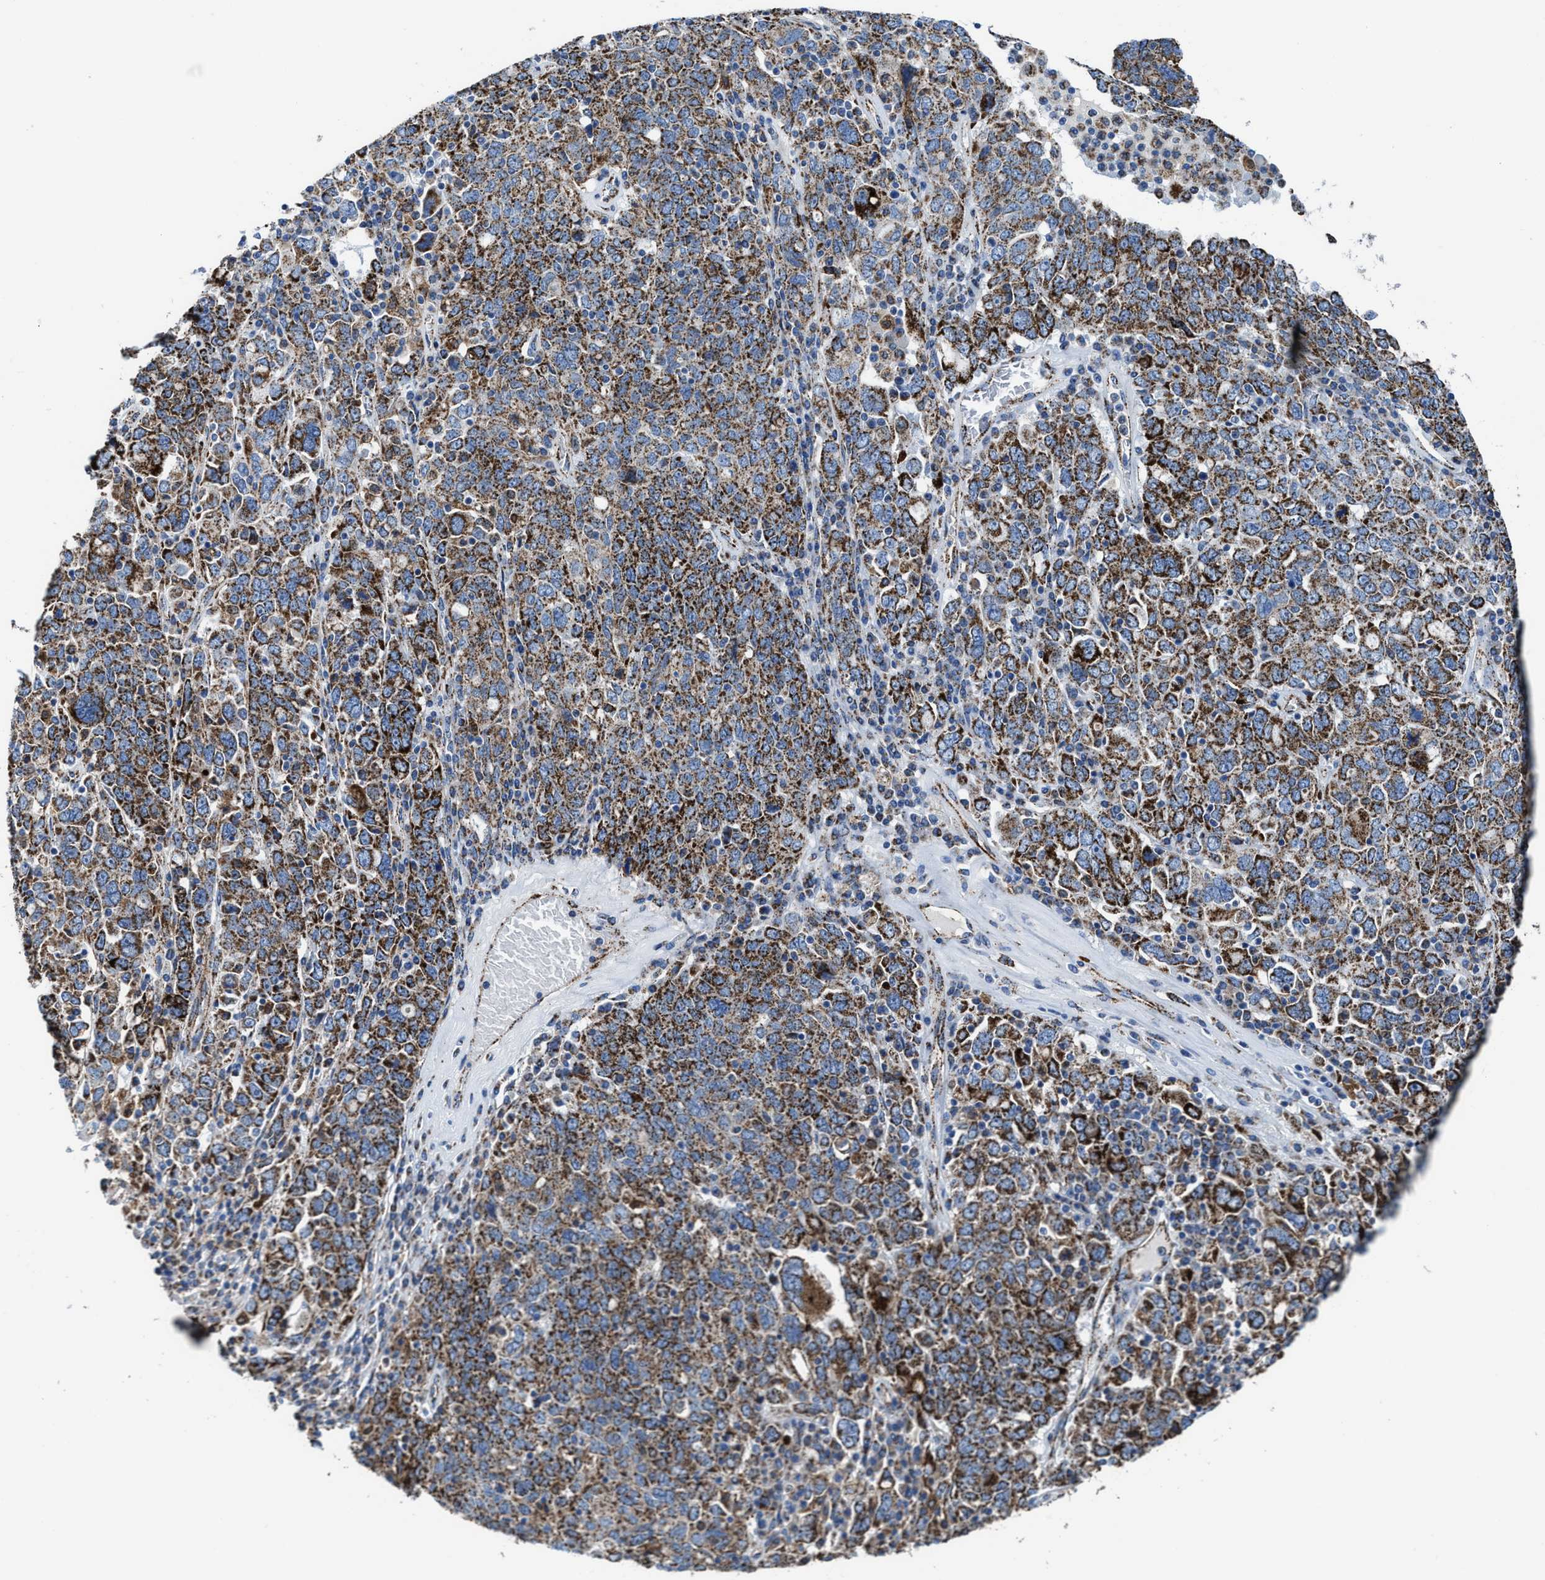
{"staining": {"intensity": "strong", "quantity": ">75%", "location": "cytoplasmic/membranous"}, "tissue": "ovarian cancer", "cell_type": "Tumor cells", "image_type": "cancer", "snomed": [{"axis": "morphology", "description": "Carcinoma, endometroid"}, {"axis": "topography", "description": "Ovary"}], "caption": "About >75% of tumor cells in human ovarian cancer display strong cytoplasmic/membranous protein expression as visualized by brown immunohistochemical staining.", "gene": "ALDH1B1", "patient": {"sex": "female", "age": 62}}